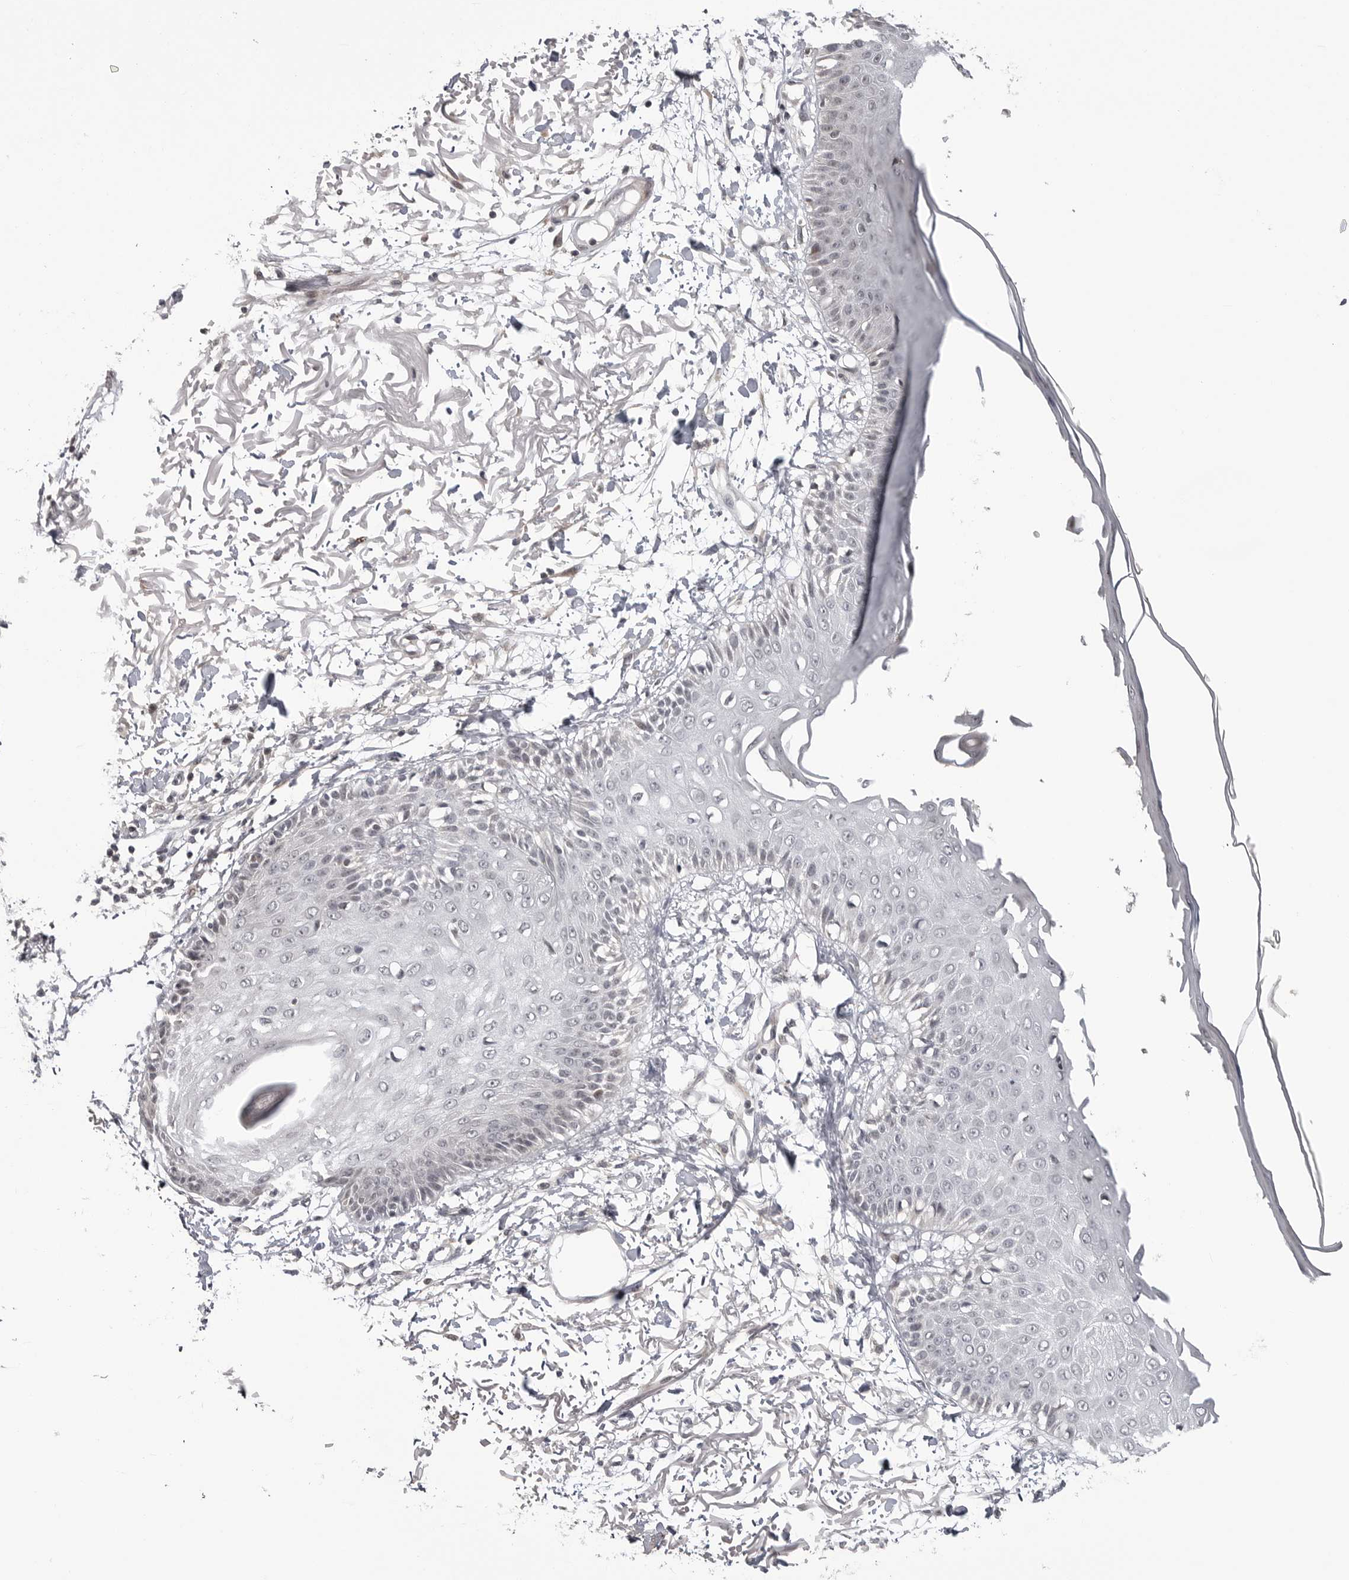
{"staining": {"intensity": "weak", "quantity": "25%-75%", "location": "cytoplasmic/membranous"}, "tissue": "skin", "cell_type": "Fibroblasts", "image_type": "normal", "snomed": [{"axis": "morphology", "description": "Normal tissue, NOS"}, {"axis": "morphology", "description": "Squamous cell carcinoma, NOS"}, {"axis": "topography", "description": "Skin"}, {"axis": "topography", "description": "Peripheral nerve tissue"}], "caption": "Immunohistochemistry (IHC) histopathology image of normal skin stained for a protein (brown), which reveals low levels of weak cytoplasmic/membranous expression in about 25%-75% of fibroblasts.", "gene": "ADAMTS5", "patient": {"sex": "male", "age": 83}}